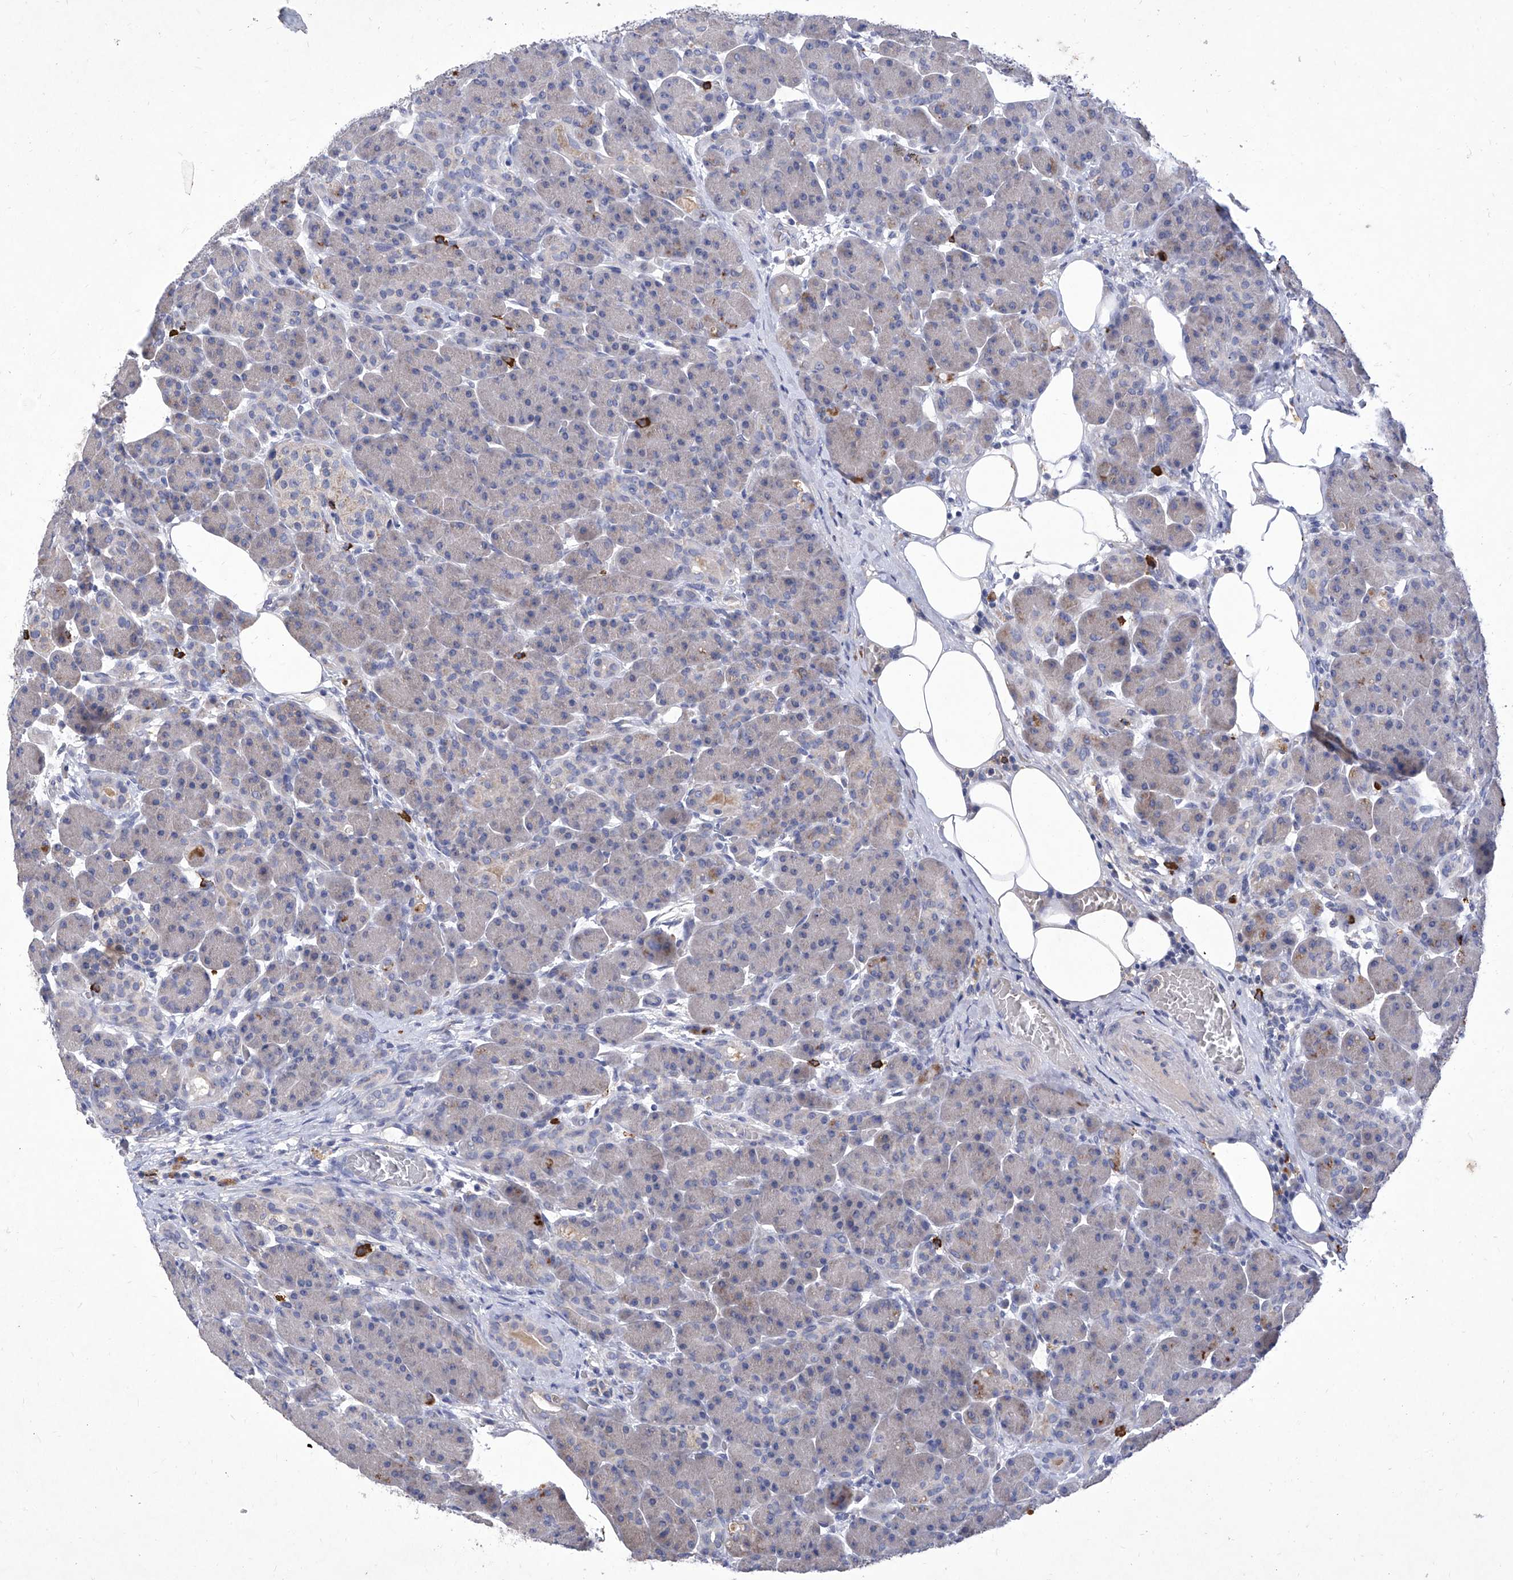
{"staining": {"intensity": "weak", "quantity": "<25%", "location": "cytoplasmic/membranous"}, "tissue": "pancreas", "cell_type": "Exocrine glandular cells", "image_type": "normal", "snomed": [{"axis": "morphology", "description": "Normal tissue, NOS"}, {"axis": "topography", "description": "Pancreas"}], "caption": "Immunohistochemical staining of normal pancreas displays no significant expression in exocrine glandular cells.", "gene": "IFNL2", "patient": {"sex": "male", "age": 63}}